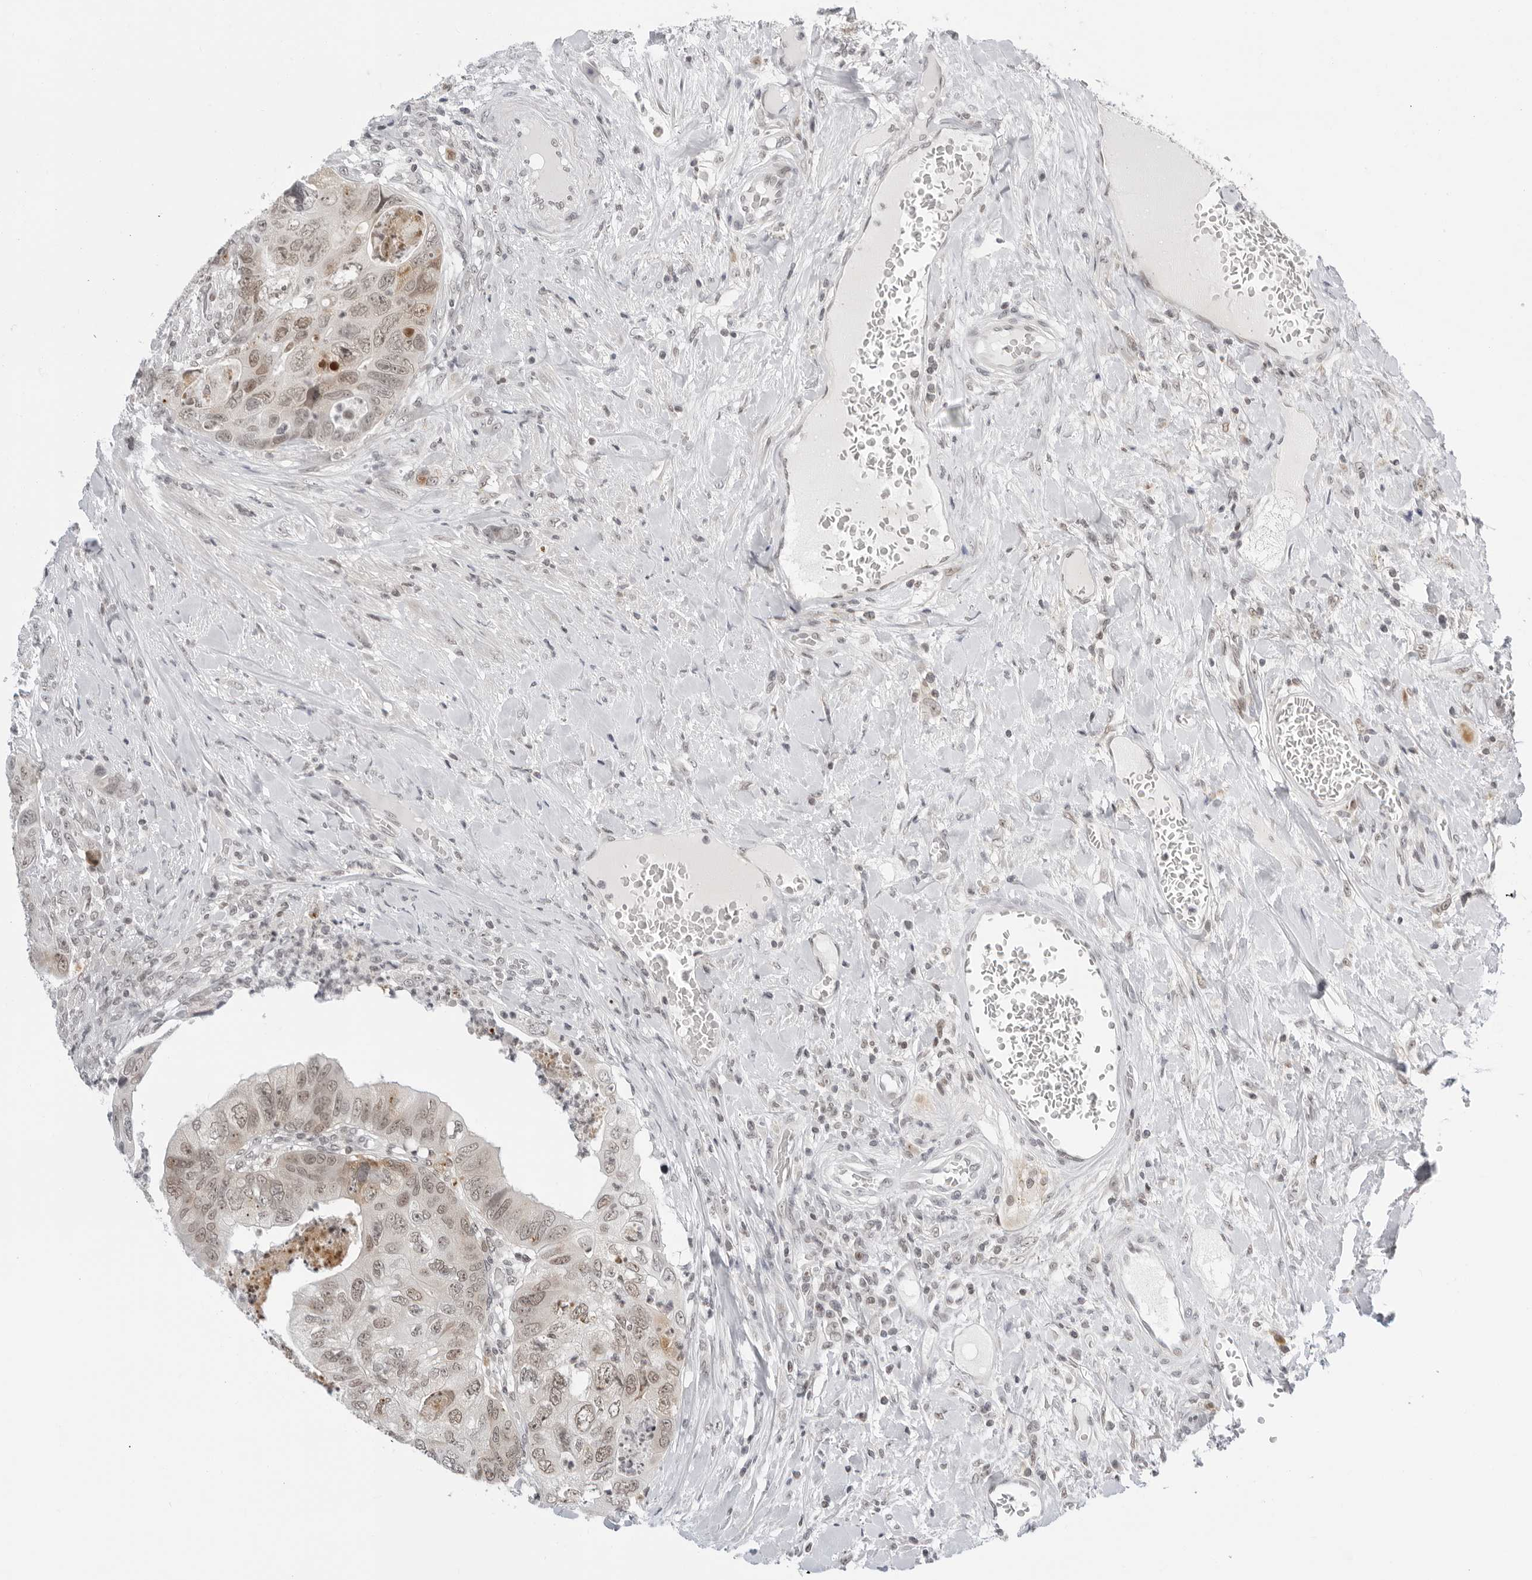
{"staining": {"intensity": "weak", "quantity": ">75%", "location": "nuclear"}, "tissue": "colorectal cancer", "cell_type": "Tumor cells", "image_type": "cancer", "snomed": [{"axis": "morphology", "description": "Adenocarcinoma, NOS"}, {"axis": "topography", "description": "Rectum"}], "caption": "Immunohistochemistry (IHC) staining of colorectal cancer (adenocarcinoma), which displays low levels of weak nuclear positivity in about >75% of tumor cells indicating weak nuclear protein staining. The staining was performed using DAB (3,3'-diaminobenzidine) (brown) for protein detection and nuclei were counterstained in hematoxylin (blue).", "gene": "MSH6", "patient": {"sex": "male", "age": 63}}